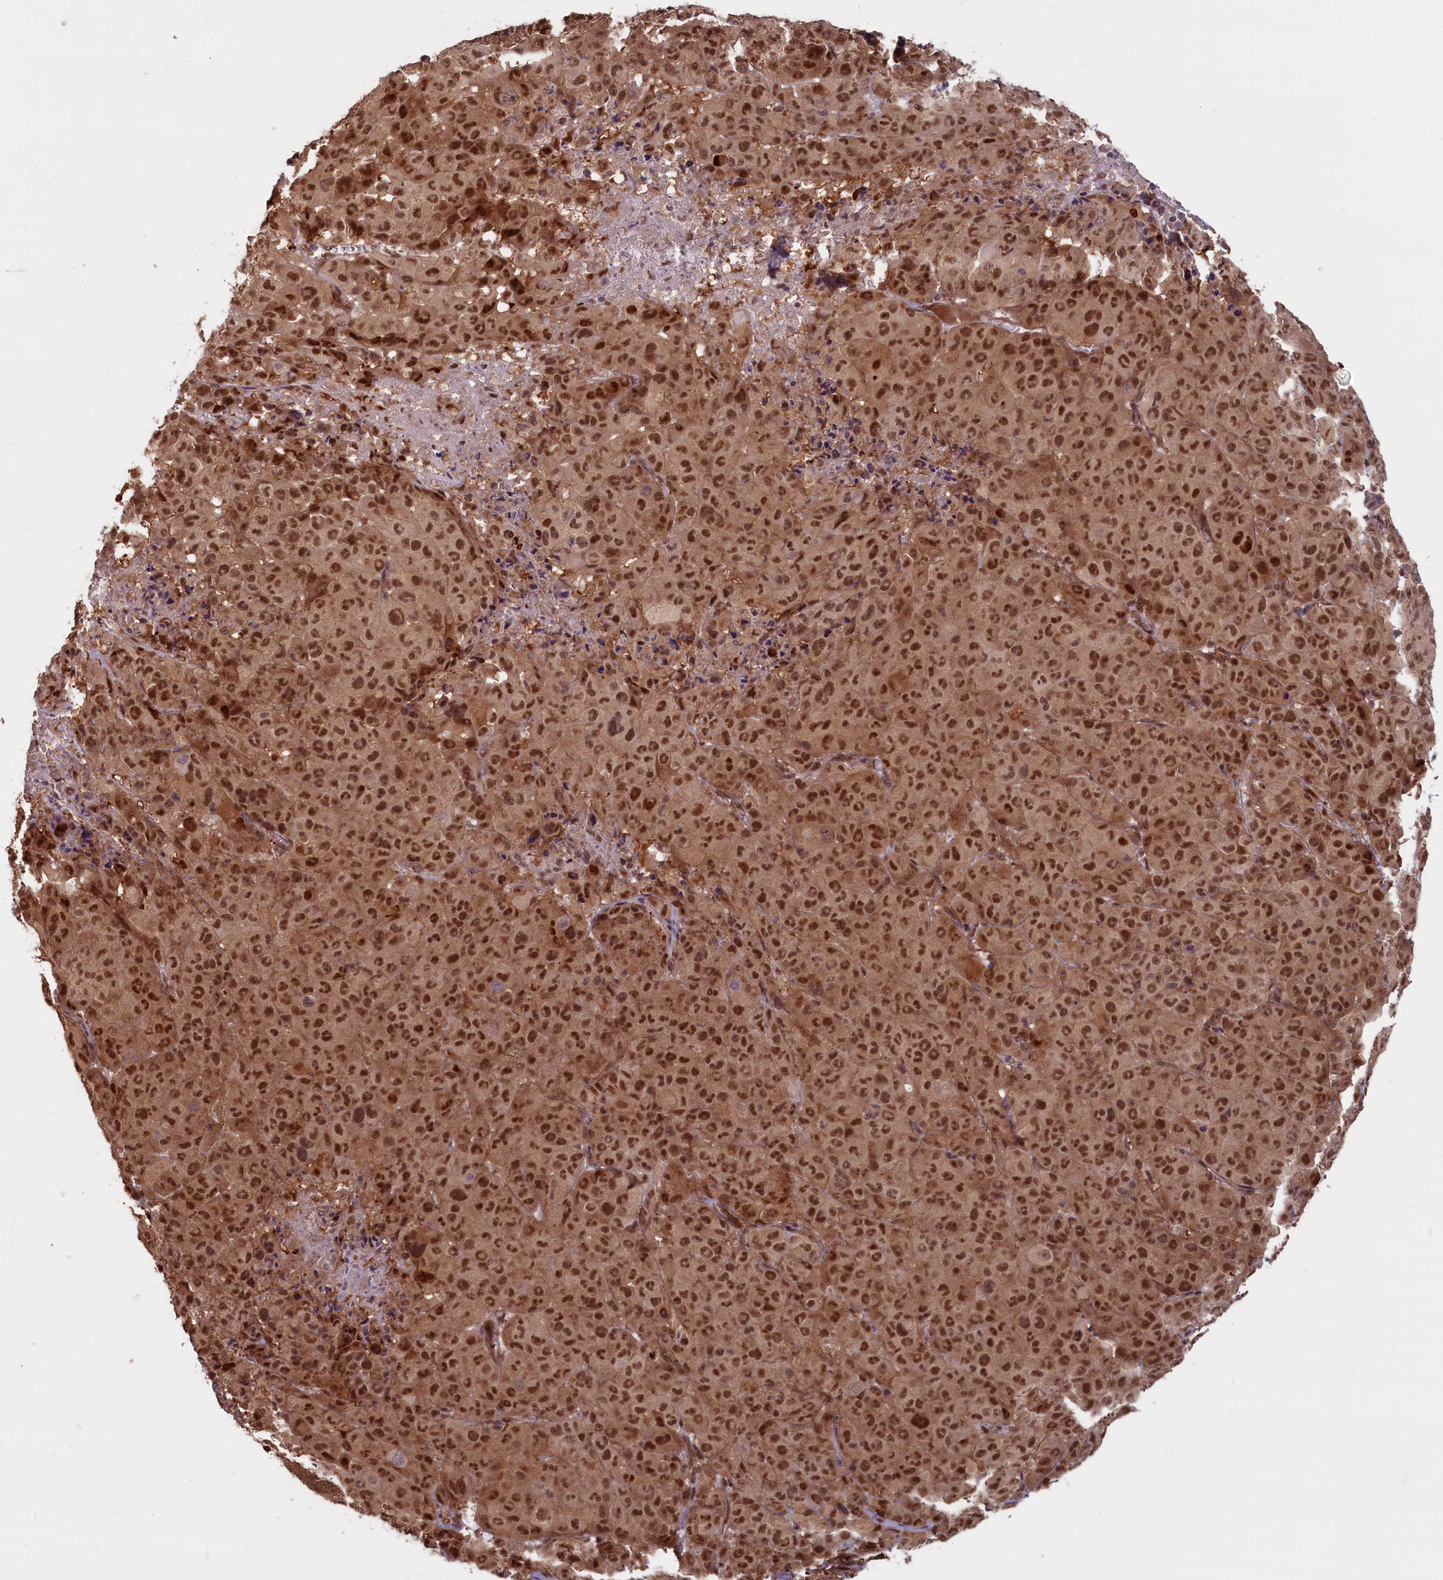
{"staining": {"intensity": "strong", "quantity": ">75%", "location": "nuclear"}, "tissue": "melanoma", "cell_type": "Tumor cells", "image_type": "cancer", "snomed": [{"axis": "morphology", "description": "Malignant melanoma, NOS"}, {"axis": "topography", "description": "Skin"}], "caption": "The micrograph displays immunohistochemical staining of melanoma. There is strong nuclear expression is appreciated in approximately >75% of tumor cells. (Brightfield microscopy of DAB IHC at high magnification).", "gene": "HIF3A", "patient": {"sex": "male", "age": 73}}